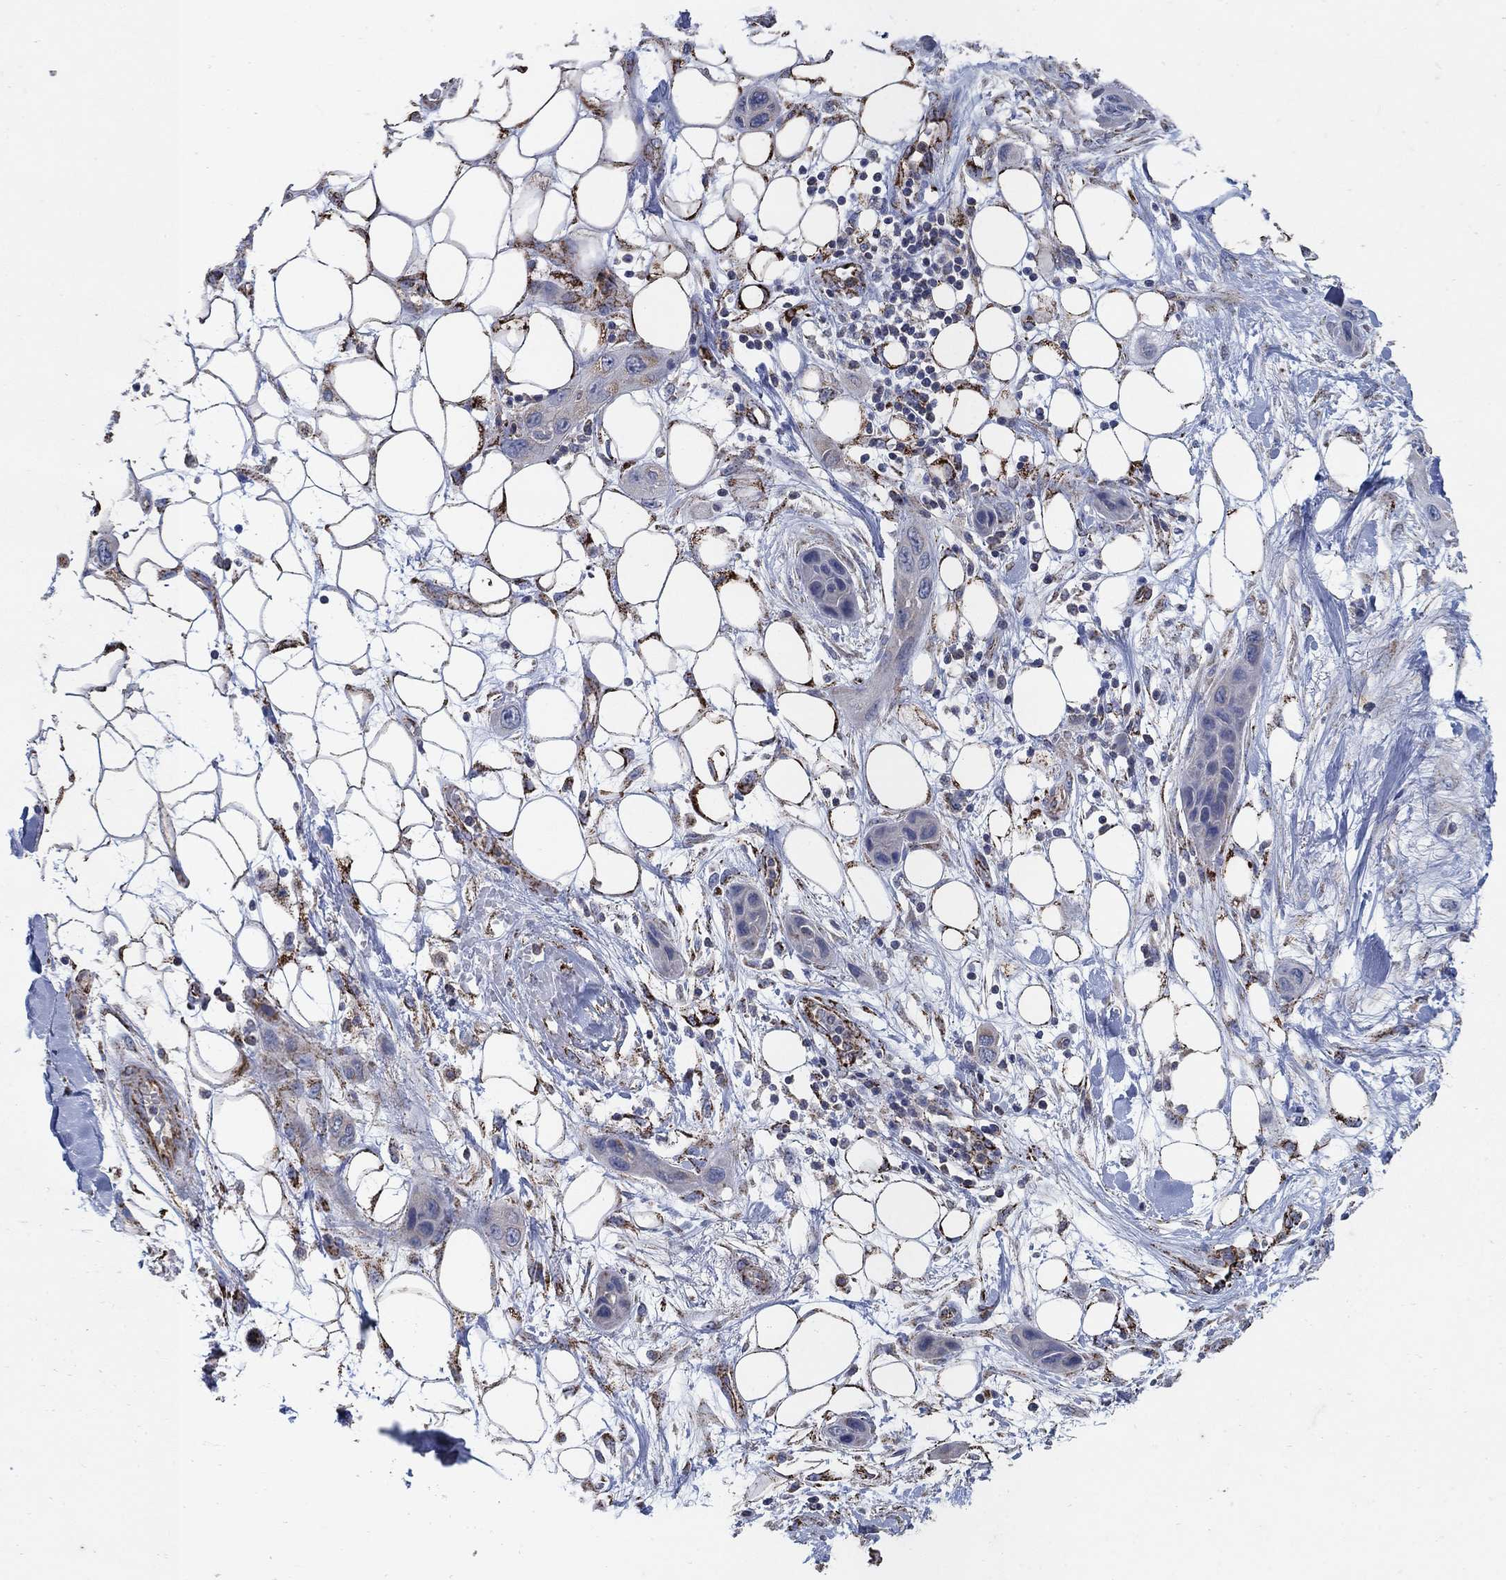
{"staining": {"intensity": "weak", "quantity": "25%-75%", "location": "cytoplasmic/membranous"}, "tissue": "skin cancer", "cell_type": "Tumor cells", "image_type": "cancer", "snomed": [{"axis": "morphology", "description": "Squamous cell carcinoma, NOS"}, {"axis": "topography", "description": "Skin"}], "caption": "This micrograph shows IHC staining of skin cancer, with low weak cytoplasmic/membranous staining in about 25%-75% of tumor cells.", "gene": "PNPLA2", "patient": {"sex": "male", "age": 79}}